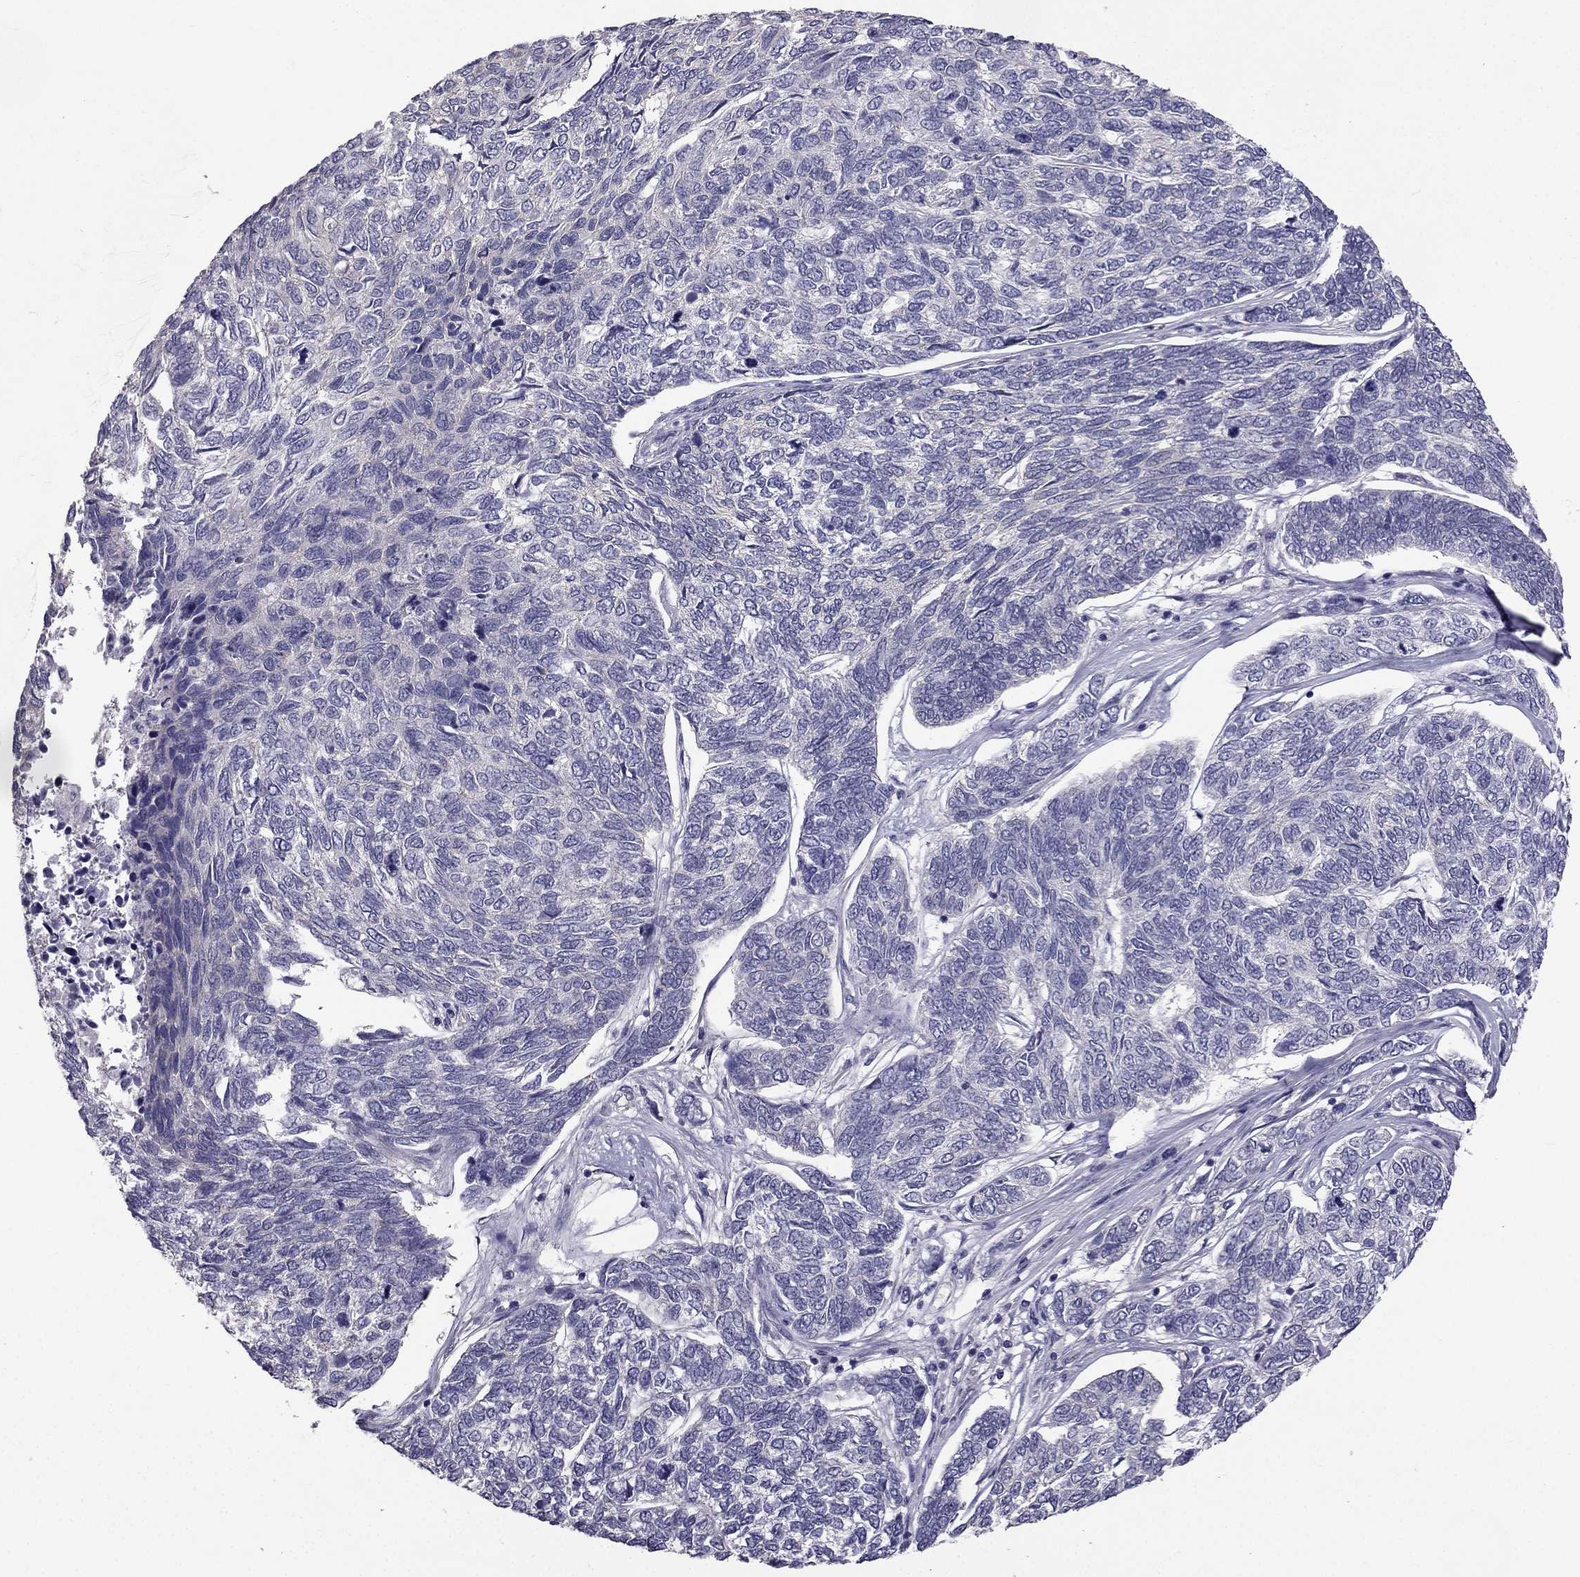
{"staining": {"intensity": "negative", "quantity": "none", "location": "none"}, "tissue": "skin cancer", "cell_type": "Tumor cells", "image_type": "cancer", "snomed": [{"axis": "morphology", "description": "Basal cell carcinoma"}, {"axis": "topography", "description": "Skin"}], "caption": "Immunohistochemical staining of human skin basal cell carcinoma exhibits no significant positivity in tumor cells.", "gene": "HSFX1", "patient": {"sex": "female", "age": 65}}